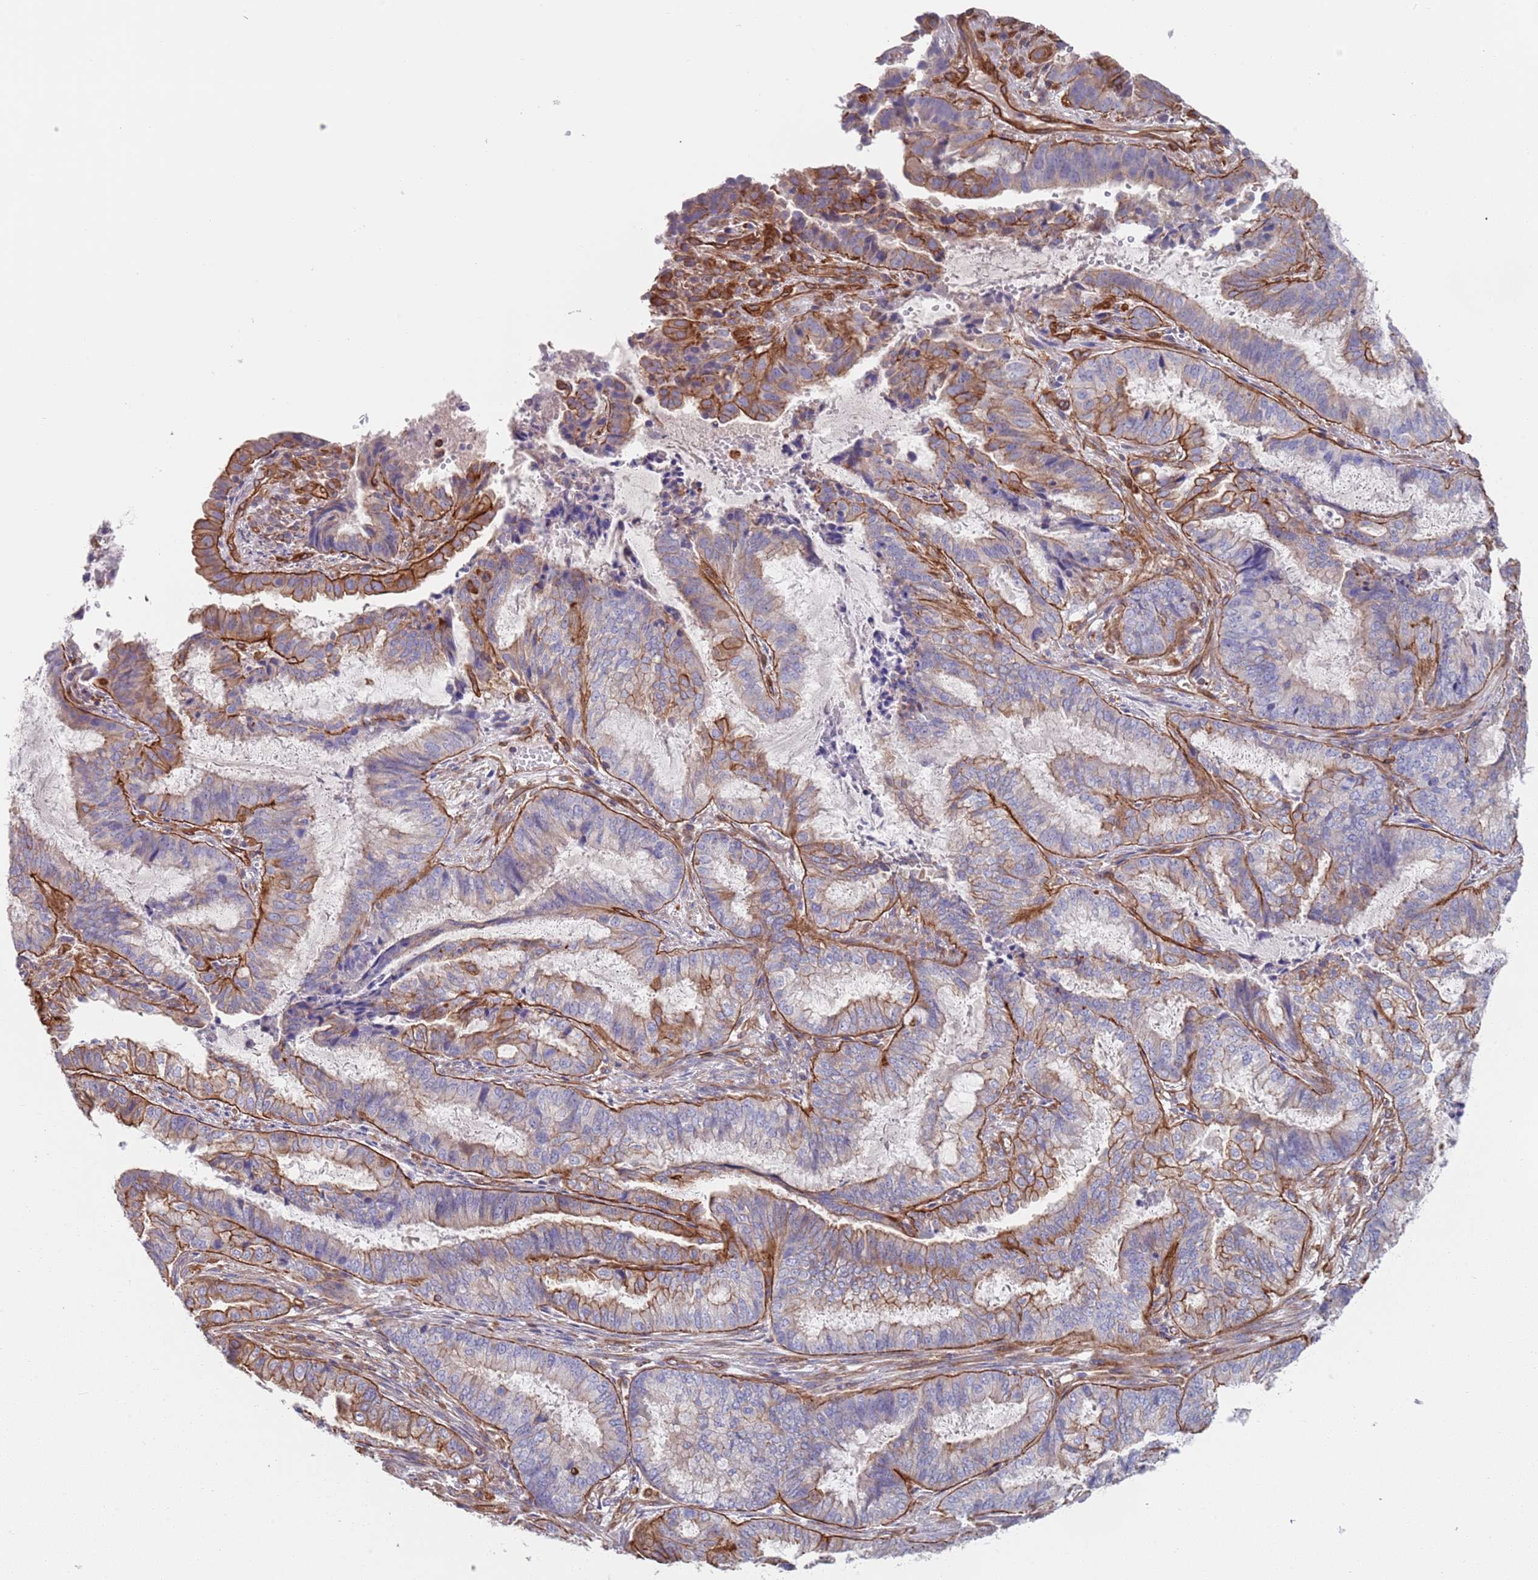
{"staining": {"intensity": "moderate", "quantity": "<25%", "location": "cytoplasmic/membranous"}, "tissue": "endometrial cancer", "cell_type": "Tumor cells", "image_type": "cancer", "snomed": [{"axis": "morphology", "description": "Adenocarcinoma, NOS"}, {"axis": "topography", "description": "Endometrium"}], "caption": "Human endometrial cancer (adenocarcinoma) stained with a protein marker reveals moderate staining in tumor cells.", "gene": "JAKMIP2", "patient": {"sex": "female", "age": 51}}